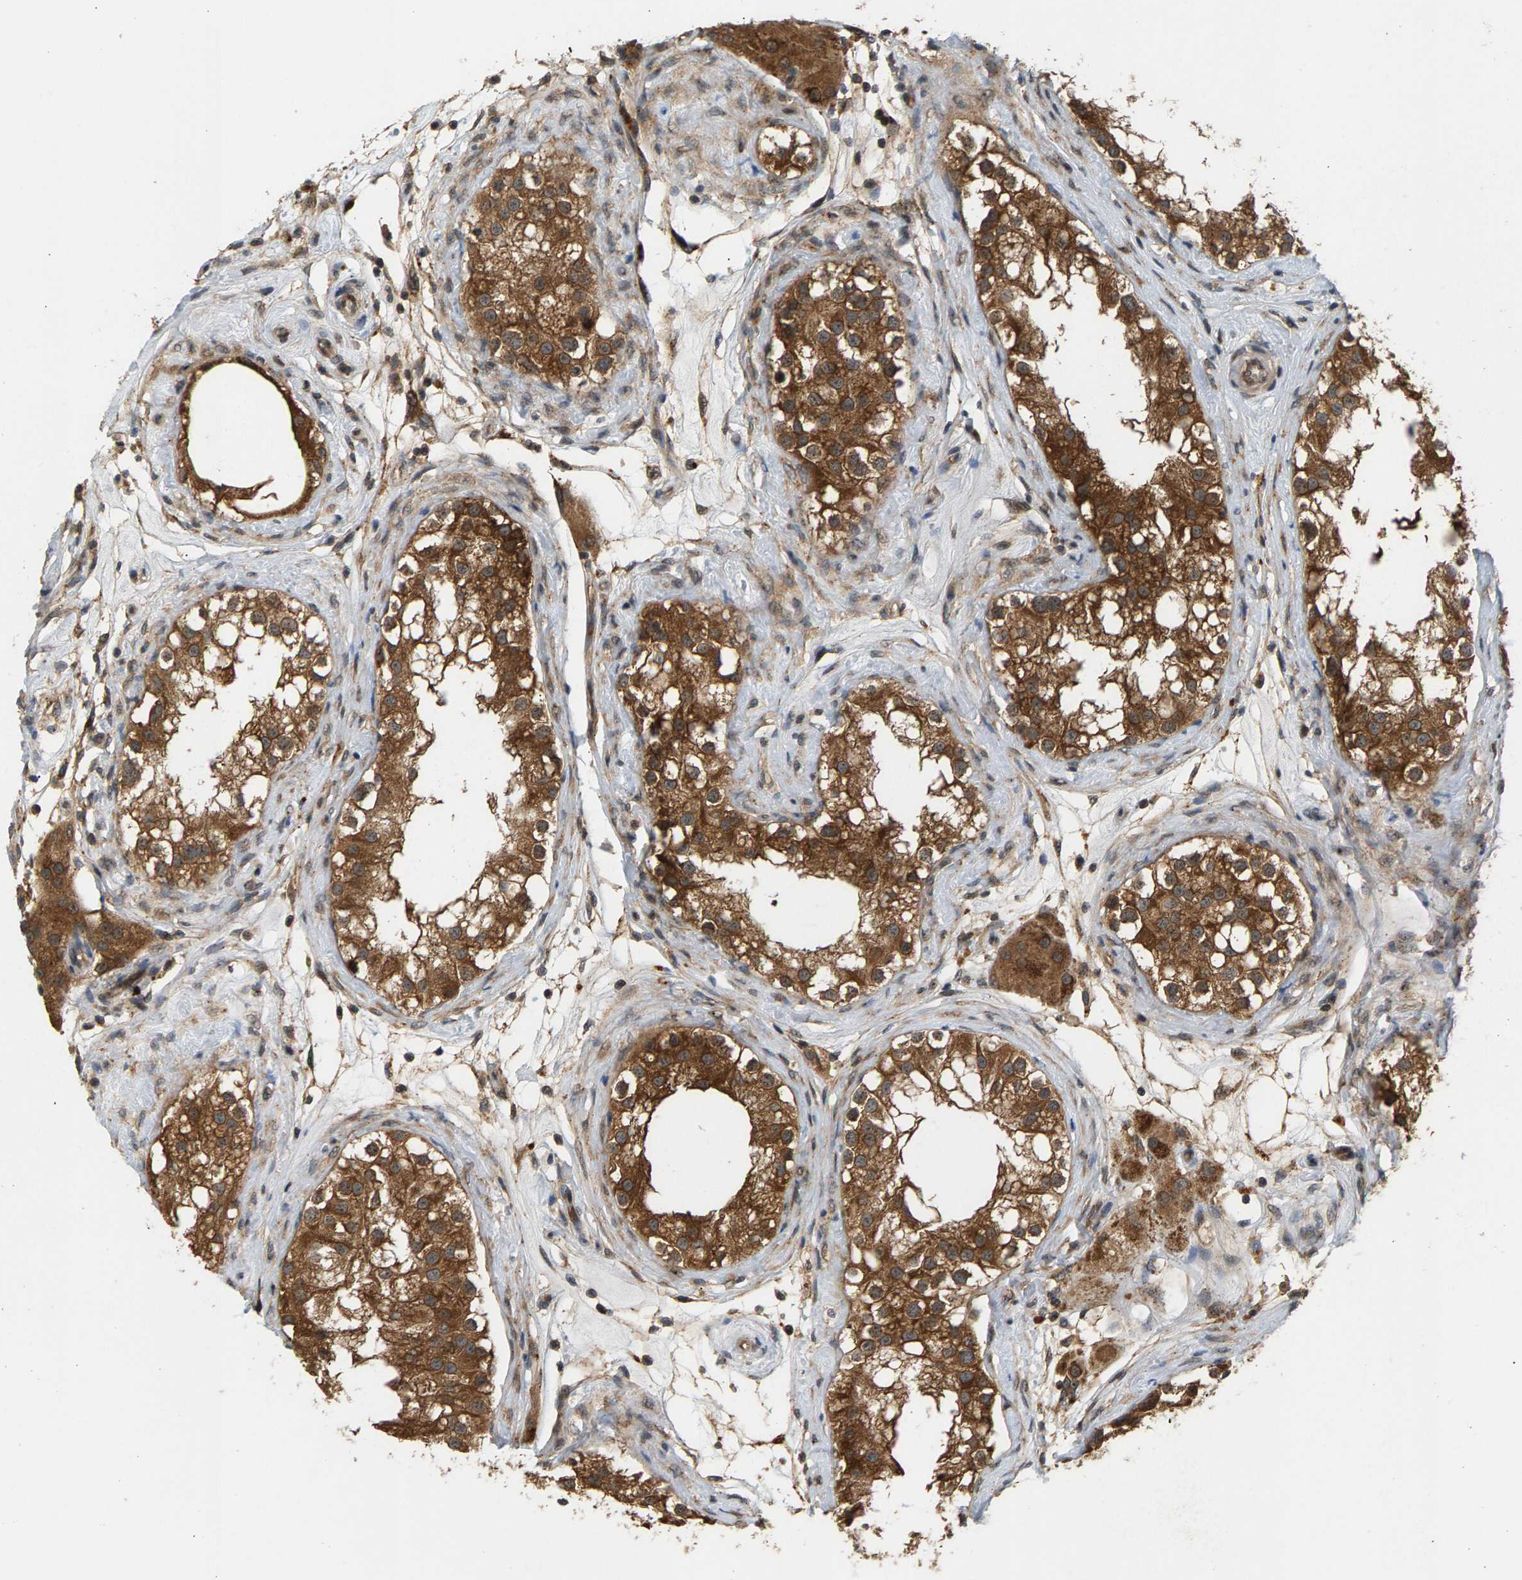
{"staining": {"intensity": "strong", "quantity": ">75%", "location": "cytoplasmic/membranous"}, "tissue": "epididymis", "cell_type": "Glandular cells", "image_type": "normal", "snomed": [{"axis": "morphology", "description": "Normal tissue, NOS"}, {"axis": "morphology", "description": "Inflammation, NOS"}, {"axis": "topography", "description": "Epididymis"}], "caption": "Protein staining of normal epididymis reveals strong cytoplasmic/membranous positivity in approximately >75% of glandular cells.", "gene": "MAP2K5", "patient": {"sex": "male", "age": 84}}